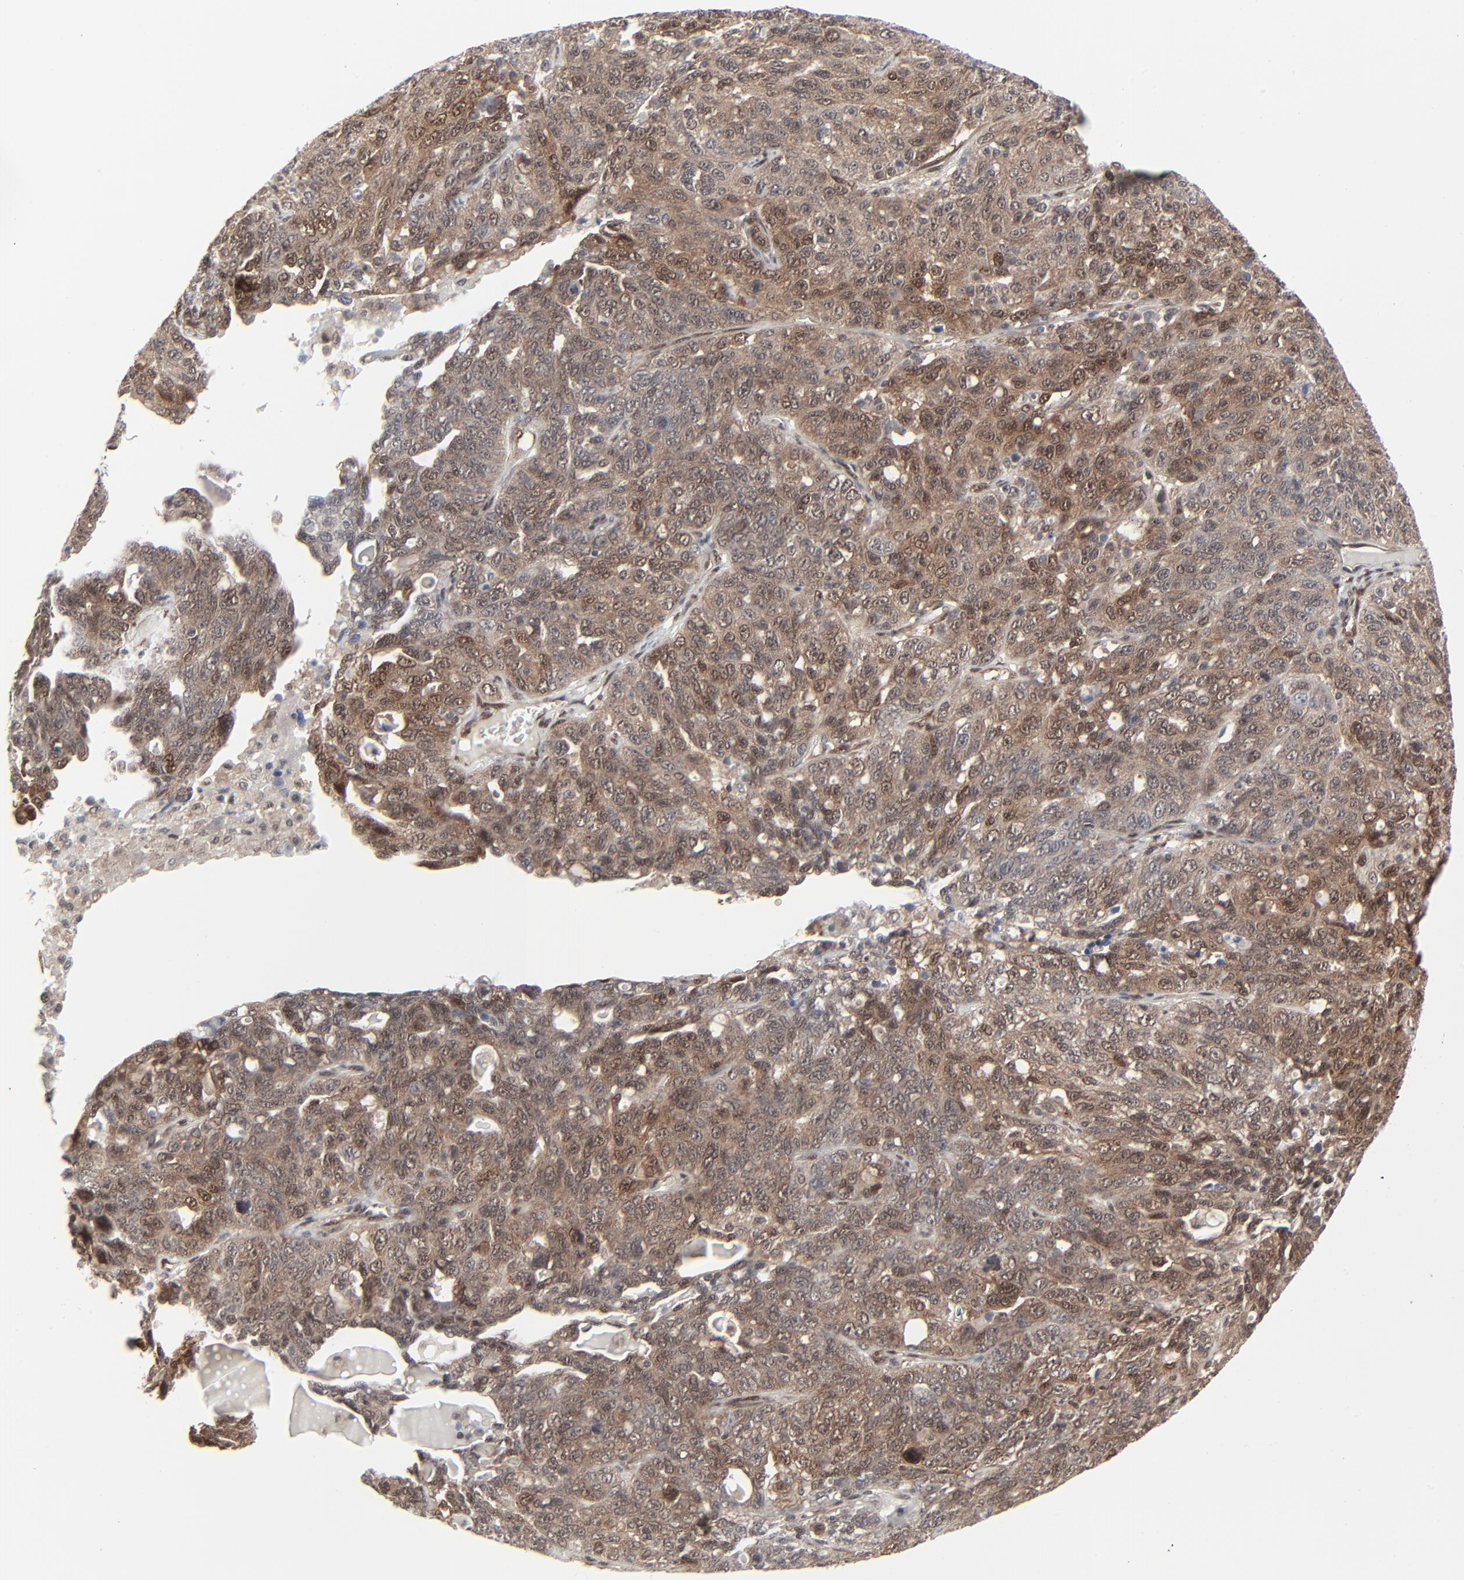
{"staining": {"intensity": "moderate", "quantity": ">75%", "location": "cytoplasmic/membranous,nuclear"}, "tissue": "ovarian cancer", "cell_type": "Tumor cells", "image_type": "cancer", "snomed": [{"axis": "morphology", "description": "Cystadenocarcinoma, serous, NOS"}, {"axis": "topography", "description": "Ovary"}], "caption": "There is medium levels of moderate cytoplasmic/membranous and nuclear positivity in tumor cells of ovarian serous cystadenocarcinoma, as demonstrated by immunohistochemical staining (brown color).", "gene": "AKT1", "patient": {"sex": "female", "age": 71}}